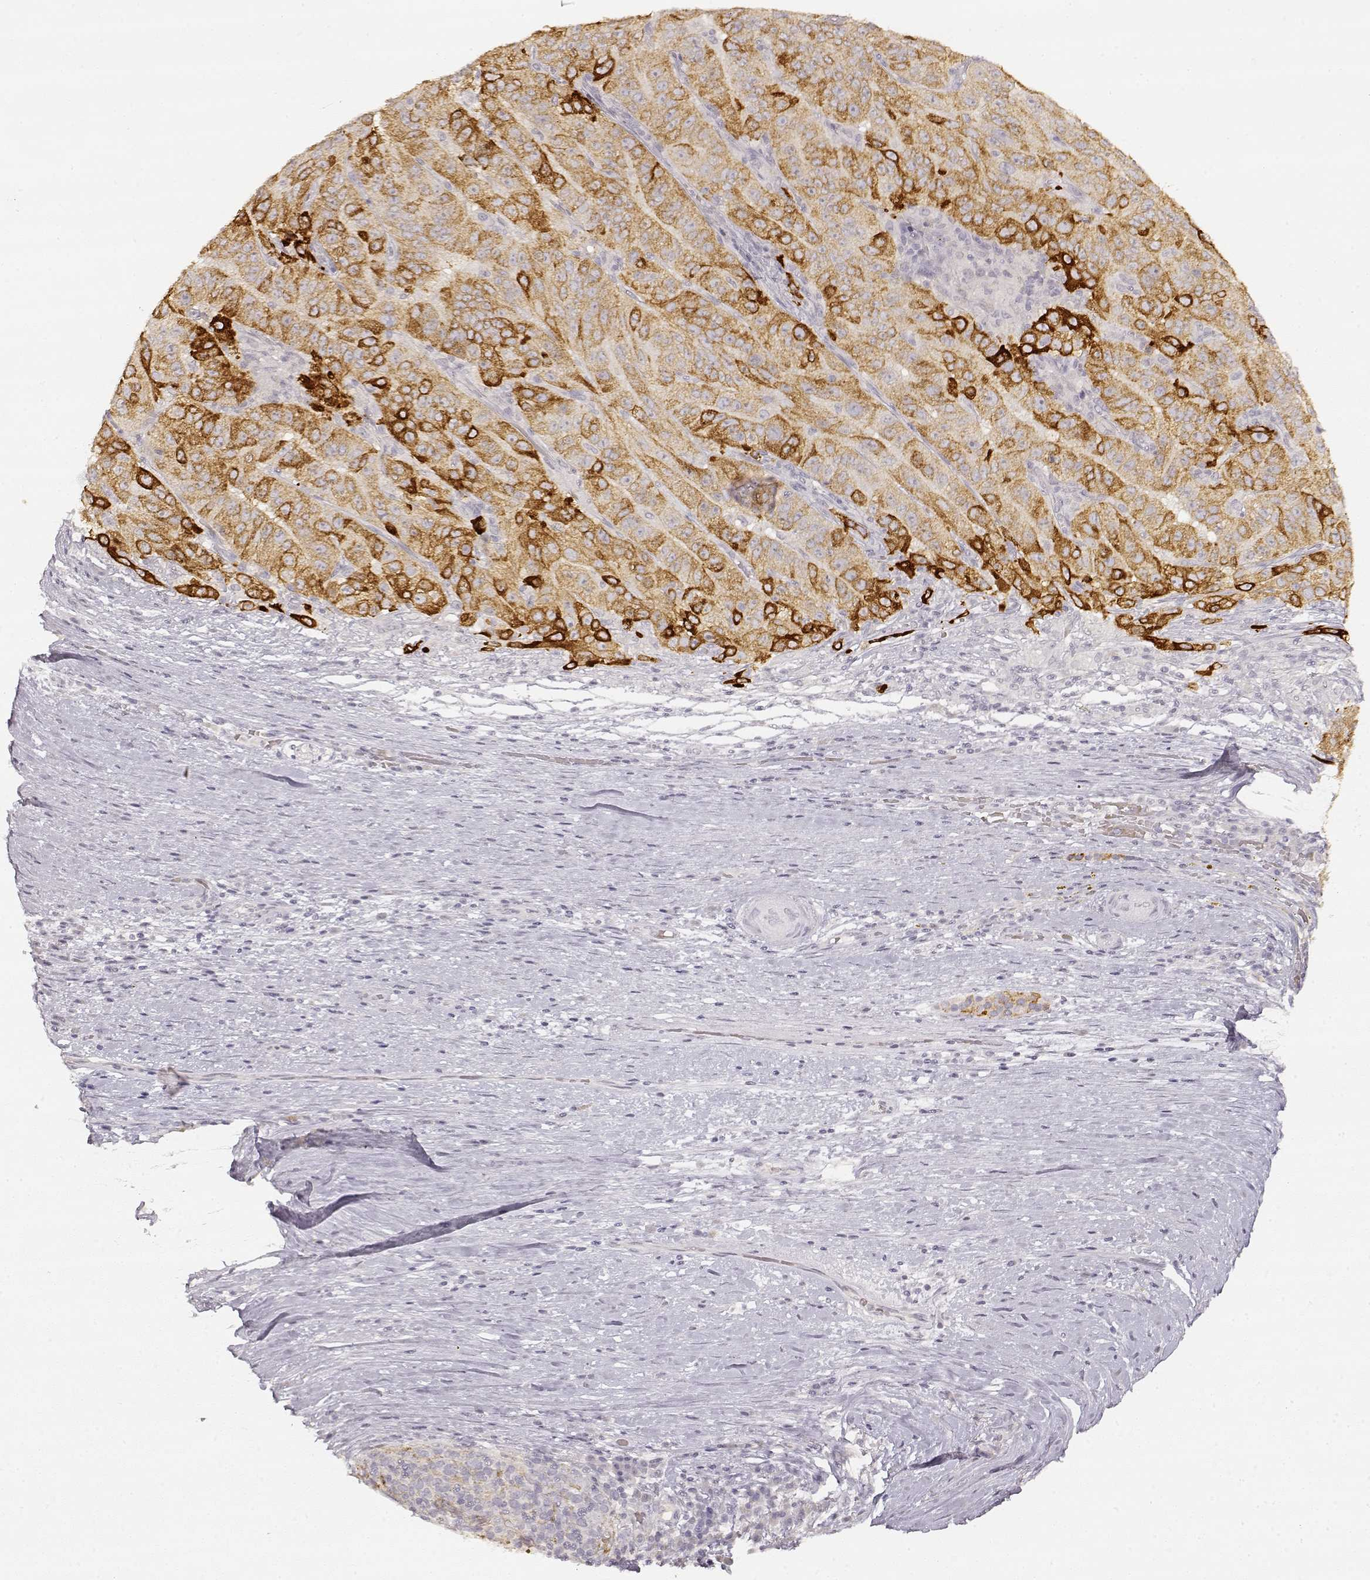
{"staining": {"intensity": "moderate", "quantity": ">75%", "location": "cytoplasmic/membranous"}, "tissue": "pancreatic cancer", "cell_type": "Tumor cells", "image_type": "cancer", "snomed": [{"axis": "morphology", "description": "Adenocarcinoma, NOS"}, {"axis": "topography", "description": "Pancreas"}], "caption": "This micrograph demonstrates IHC staining of adenocarcinoma (pancreatic), with medium moderate cytoplasmic/membranous positivity in approximately >75% of tumor cells.", "gene": "LAMC2", "patient": {"sex": "male", "age": 63}}